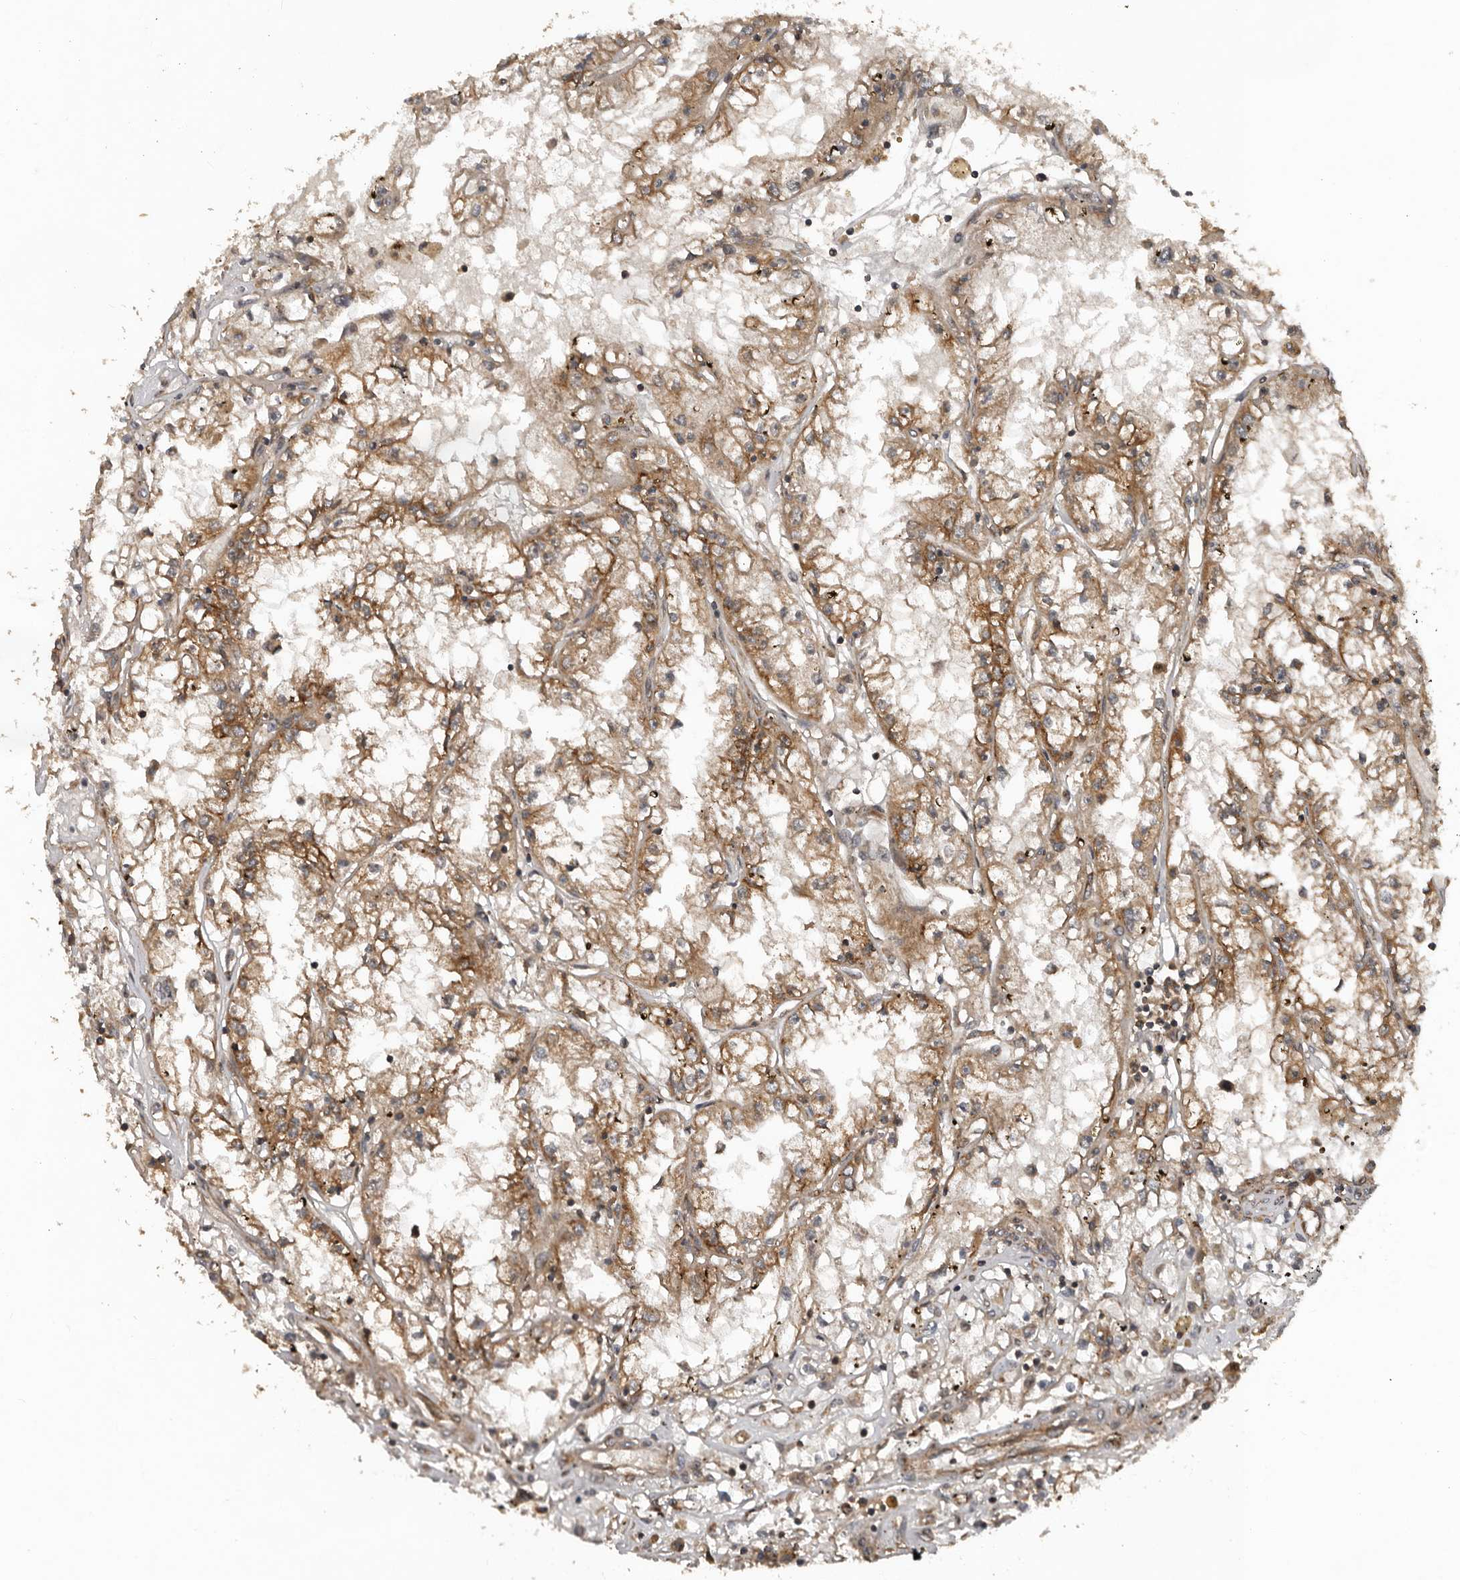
{"staining": {"intensity": "moderate", "quantity": ">75%", "location": "cytoplasmic/membranous"}, "tissue": "renal cancer", "cell_type": "Tumor cells", "image_type": "cancer", "snomed": [{"axis": "morphology", "description": "Adenocarcinoma, NOS"}, {"axis": "topography", "description": "Kidney"}], "caption": "This micrograph displays immunohistochemistry (IHC) staining of human renal adenocarcinoma, with medium moderate cytoplasmic/membranous expression in about >75% of tumor cells.", "gene": "CCDC190", "patient": {"sex": "male", "age": 56}}